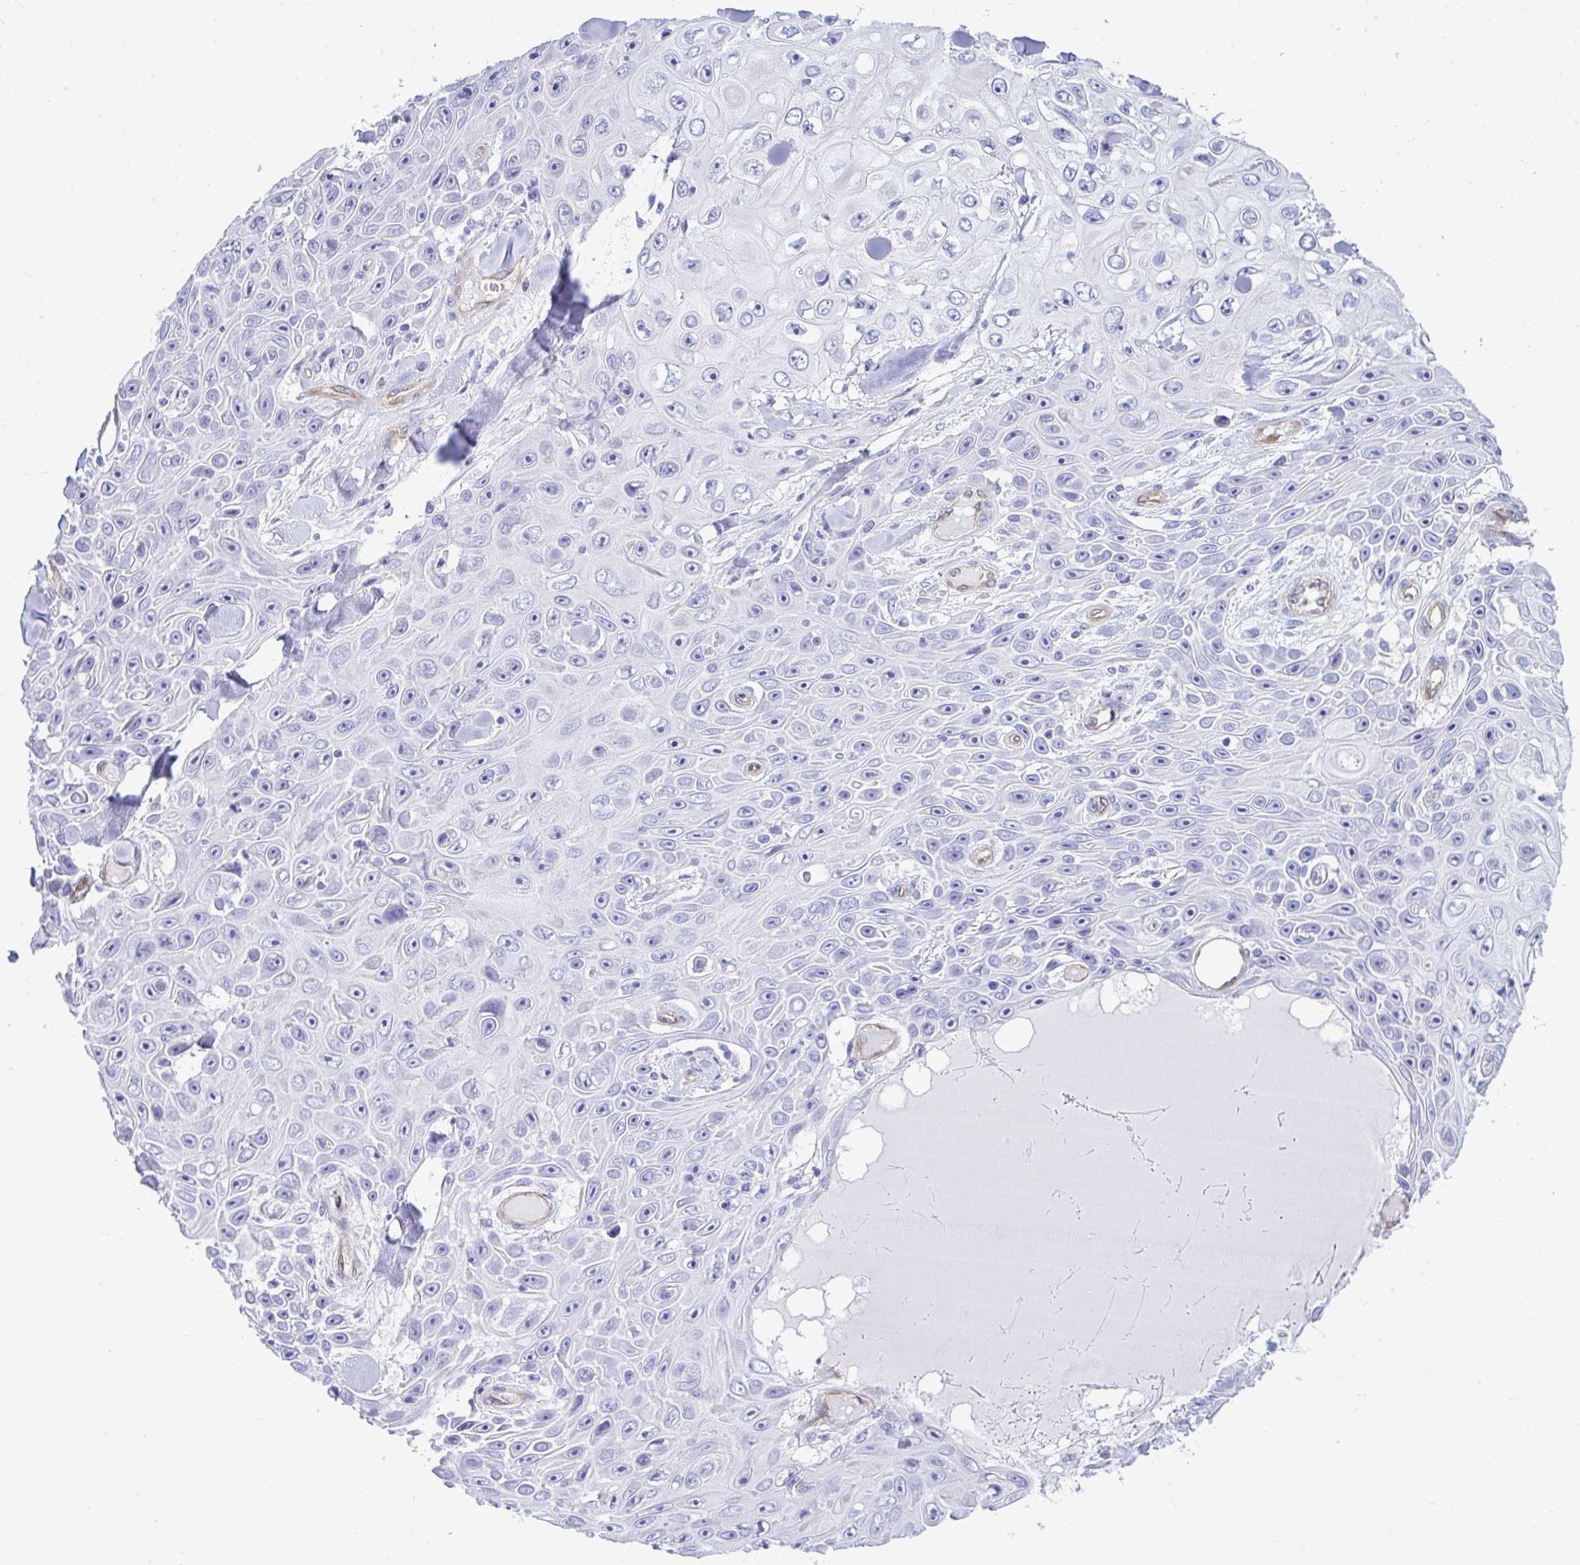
{"staining": {"intensity": "negative", "quantity": "none", "location": "none"}, "tissue": "skin cancer", "cell_type": "Tumor cells", "image_type": "cancer", "snomed": [{"axis": "morphology", "description": "Squamous cell carcinoma, NOS"}, {"axis": "topography", "description": "Skin"}], "caption": "Human squamous cell carcinoma (skin) stained for a protein using immunohistochemistry (IHC) exhibits no staining in tumor cells.", "gene": "LIMS2", "patient": {"sex": "male", "age": 82}}